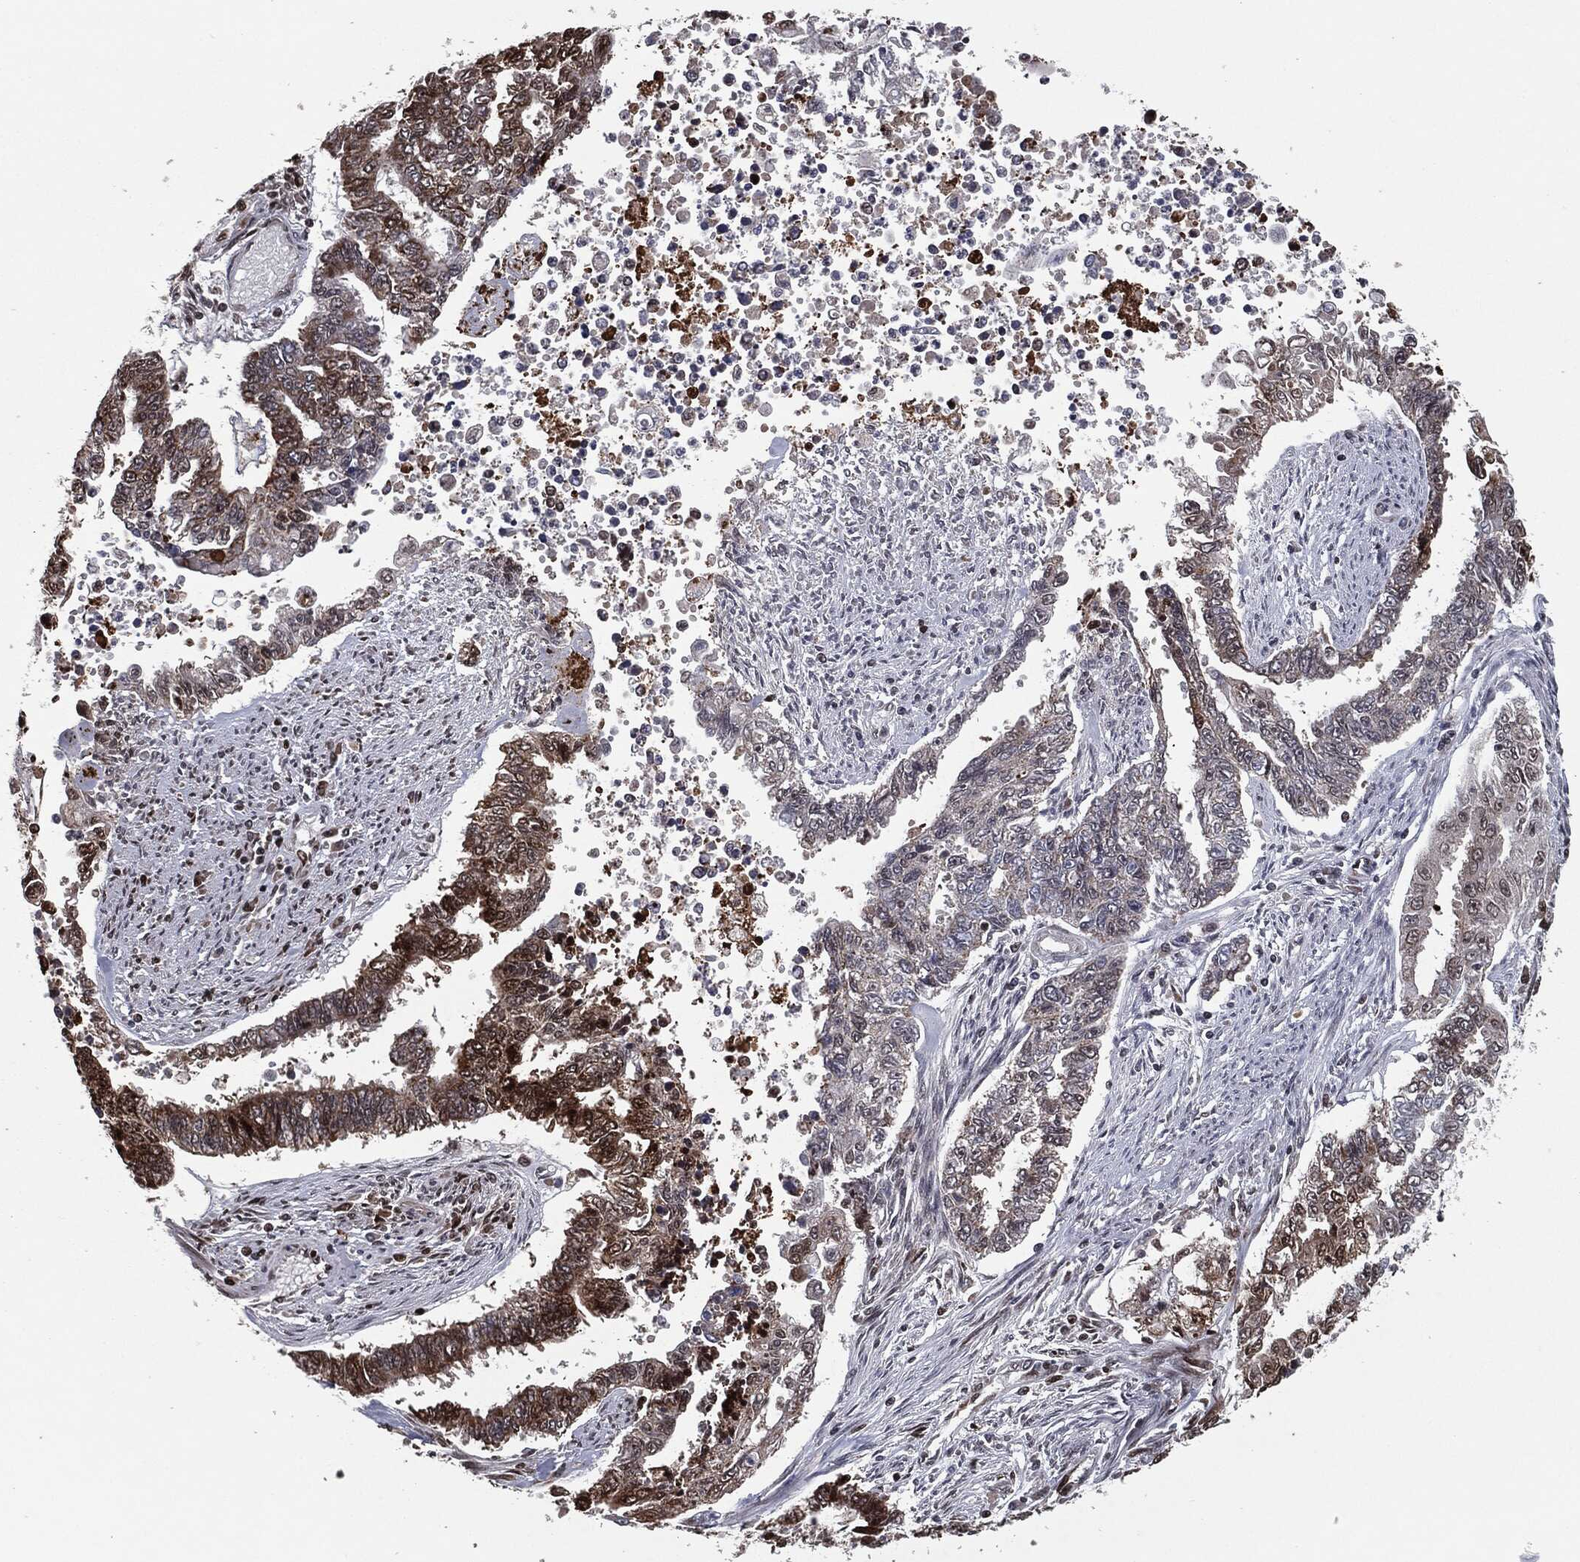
{"staining": {"intensity": "moderate", "quantity": ">75%", "location": "cytoplasmic/membranous"}, "tissue": "endometrial cancer", "cell_type": "Tumor cells", "image_type": "cancer", "snomed": [{"axis": "morphology", "description": "Adenocarcinoma, NOS"}, {"axis": "topography", "description": "Uterus"}], "caption": "The image exhibits immunohistochemical staining of endometrial adenocarcinoma. There is moderate cytoplasmic/membranous expression is appreciated in approximately >75% of tumor cells. (IHC, brightfield microscopy, high magnification).", "gene": "CHCHD2", "patient": {"sex": "female", "age": 59}}